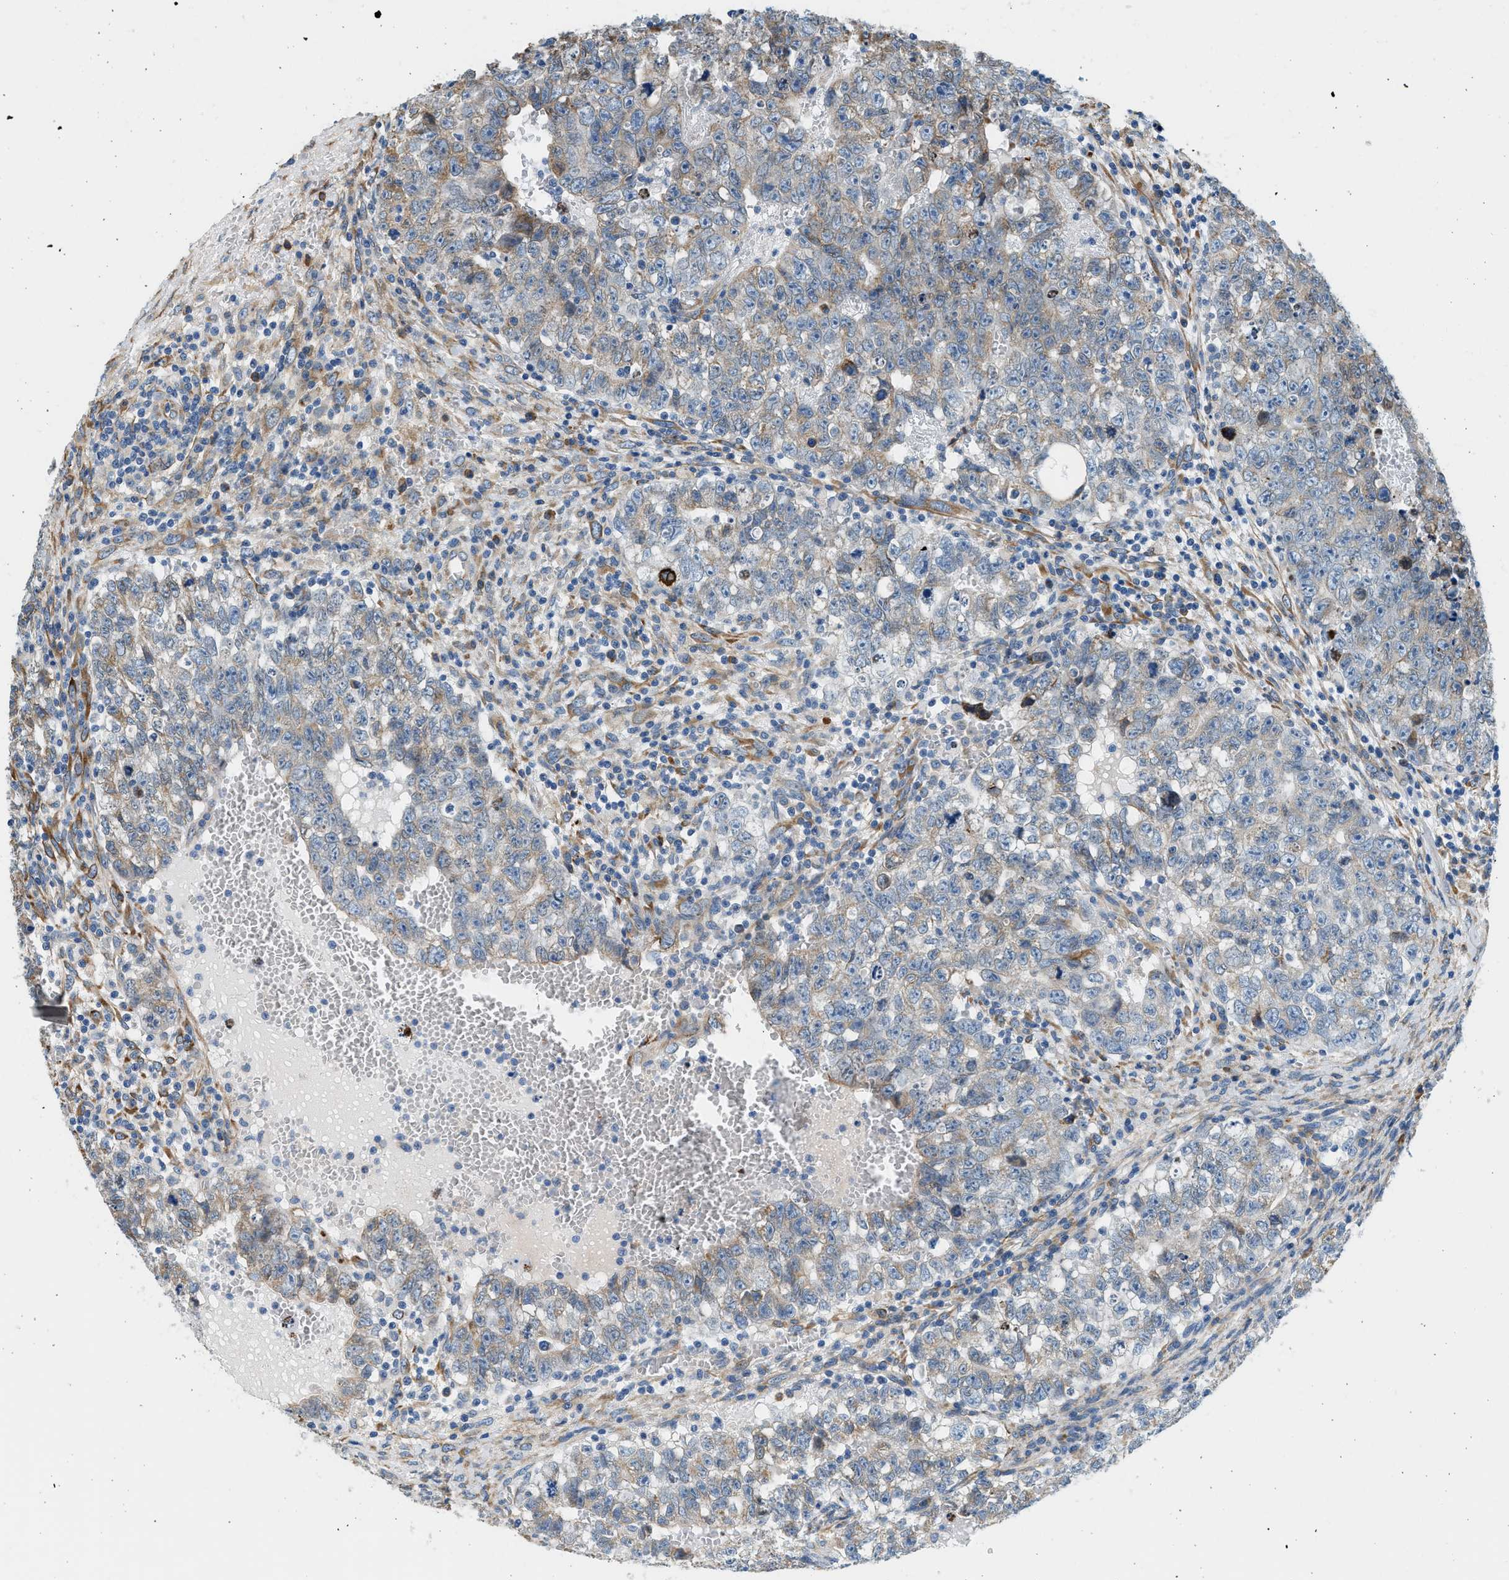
{"staining": {"intensity": "moderate", "quantity": "<25%", "location": "cytoplasmic/membranous"}, "tissue": "testis cancer", "cell_type": "Tumor cells", "image_type": "cancer", "snomed": [{"axis": "morphology", "description": "Seminoma, NOS"}, {"axis": "morphology", "description": "Carcinoma, Embryonal, NOS"}, {"axis": "topography", "description": "Testis"}], "caption": "Tumor cells show low levels of moderate cytoplasmic/membranous positivity in about <25% of cells in human testis seminoma. (DAB IHC, brown staining for protein, blue staining for nuclei).", "gene": "CNTN6", "patient": {"sex": "male", "age": 38}}